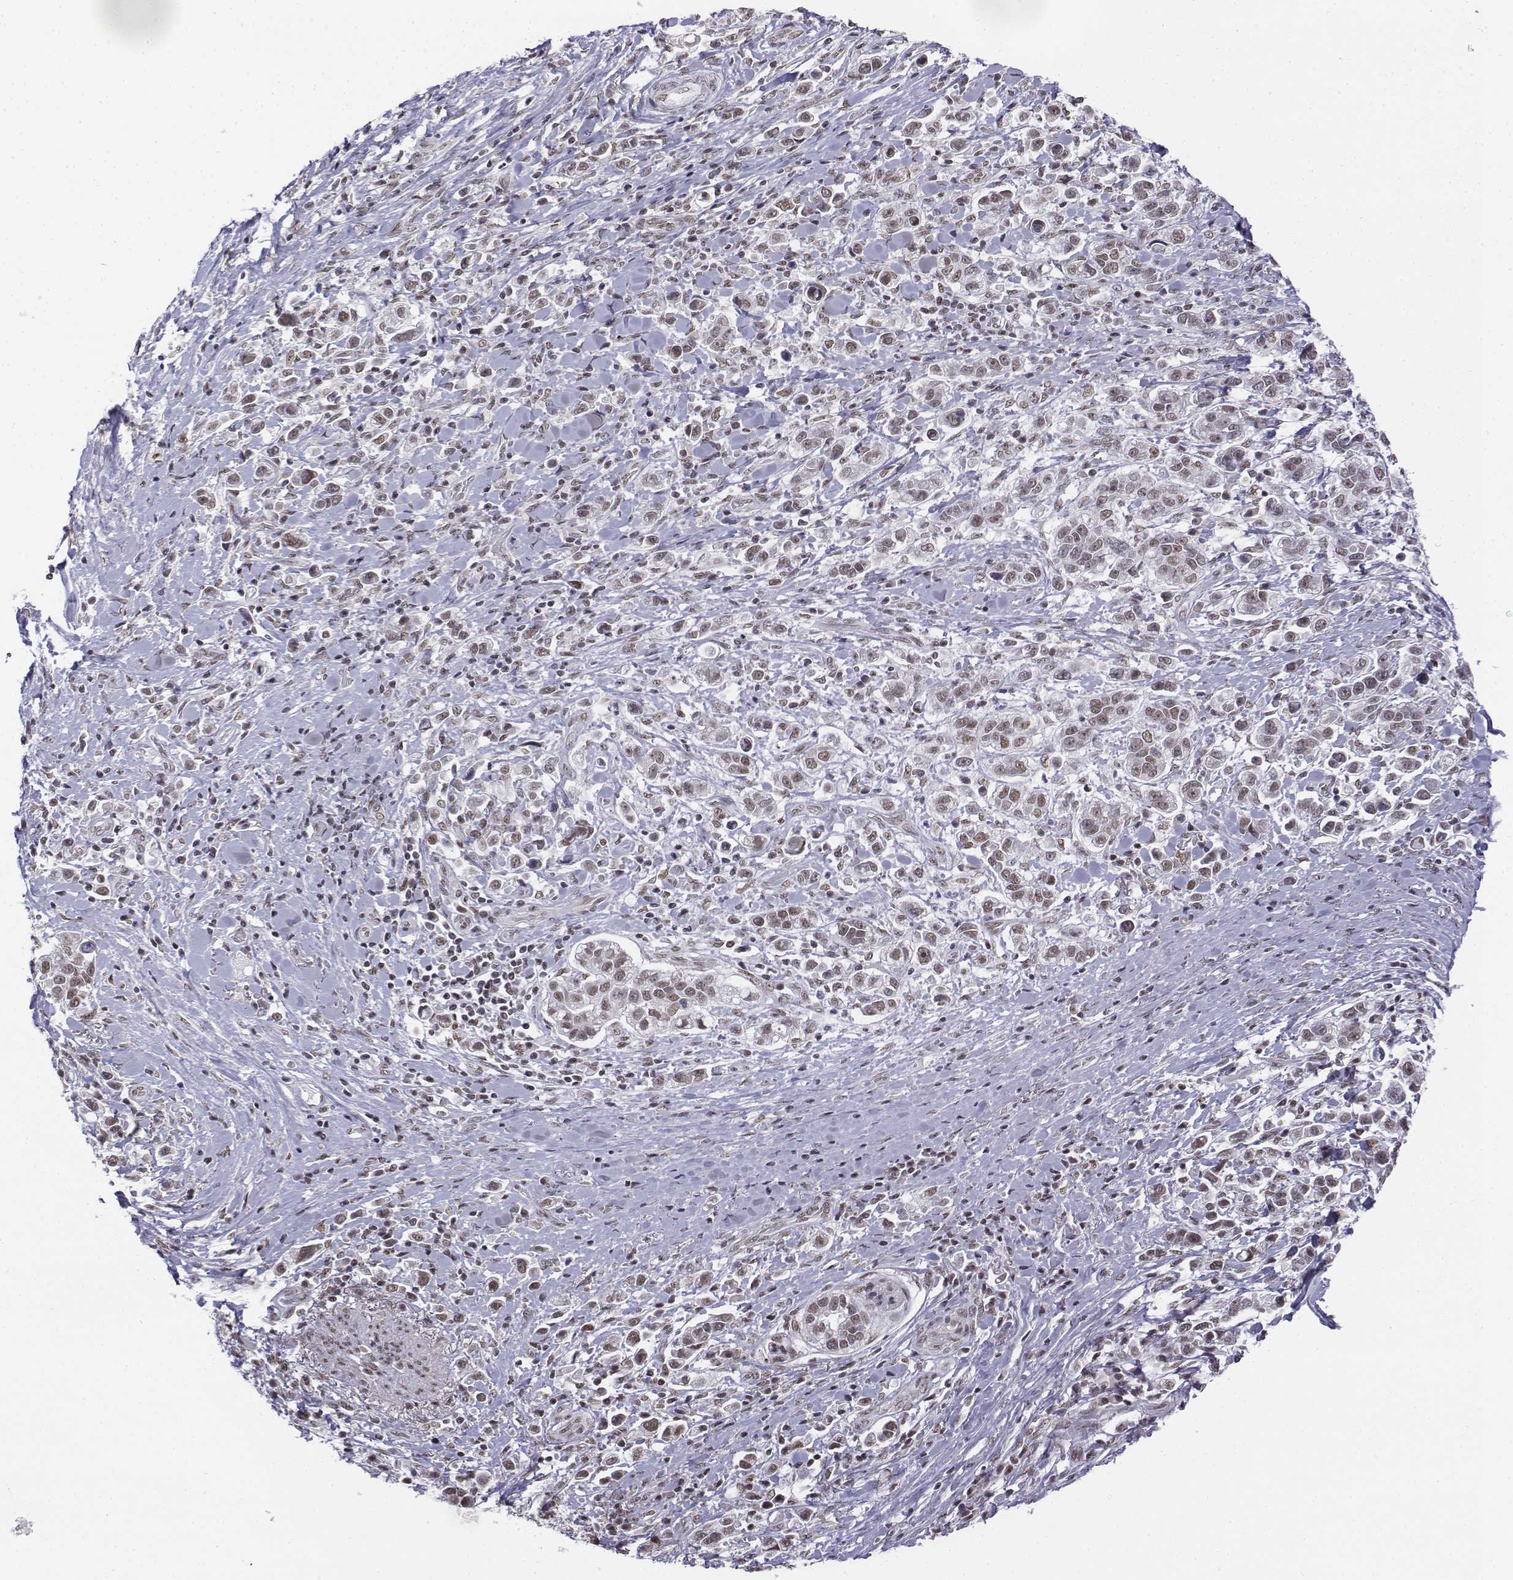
{"staining": {"intensity": "weak", "quantity": ">75%", "location": "nuclear"}, "tissue": "stomach cancer", "cell_type": "Tumor cells", "image_type": "cancer", "snomed": [{"axis": "morphology", "description": "Adenocarcinoma, NOS"}, {"axis": "topography", "description": "Stomach"}], "caption": "Immunohistochemical staining of stomach cancer demonstrates low levels of weak nuclear staining in about >75% of tumor cells.", "gene": "SETD1A", "patient": {"sex": "male", "age": 93}}